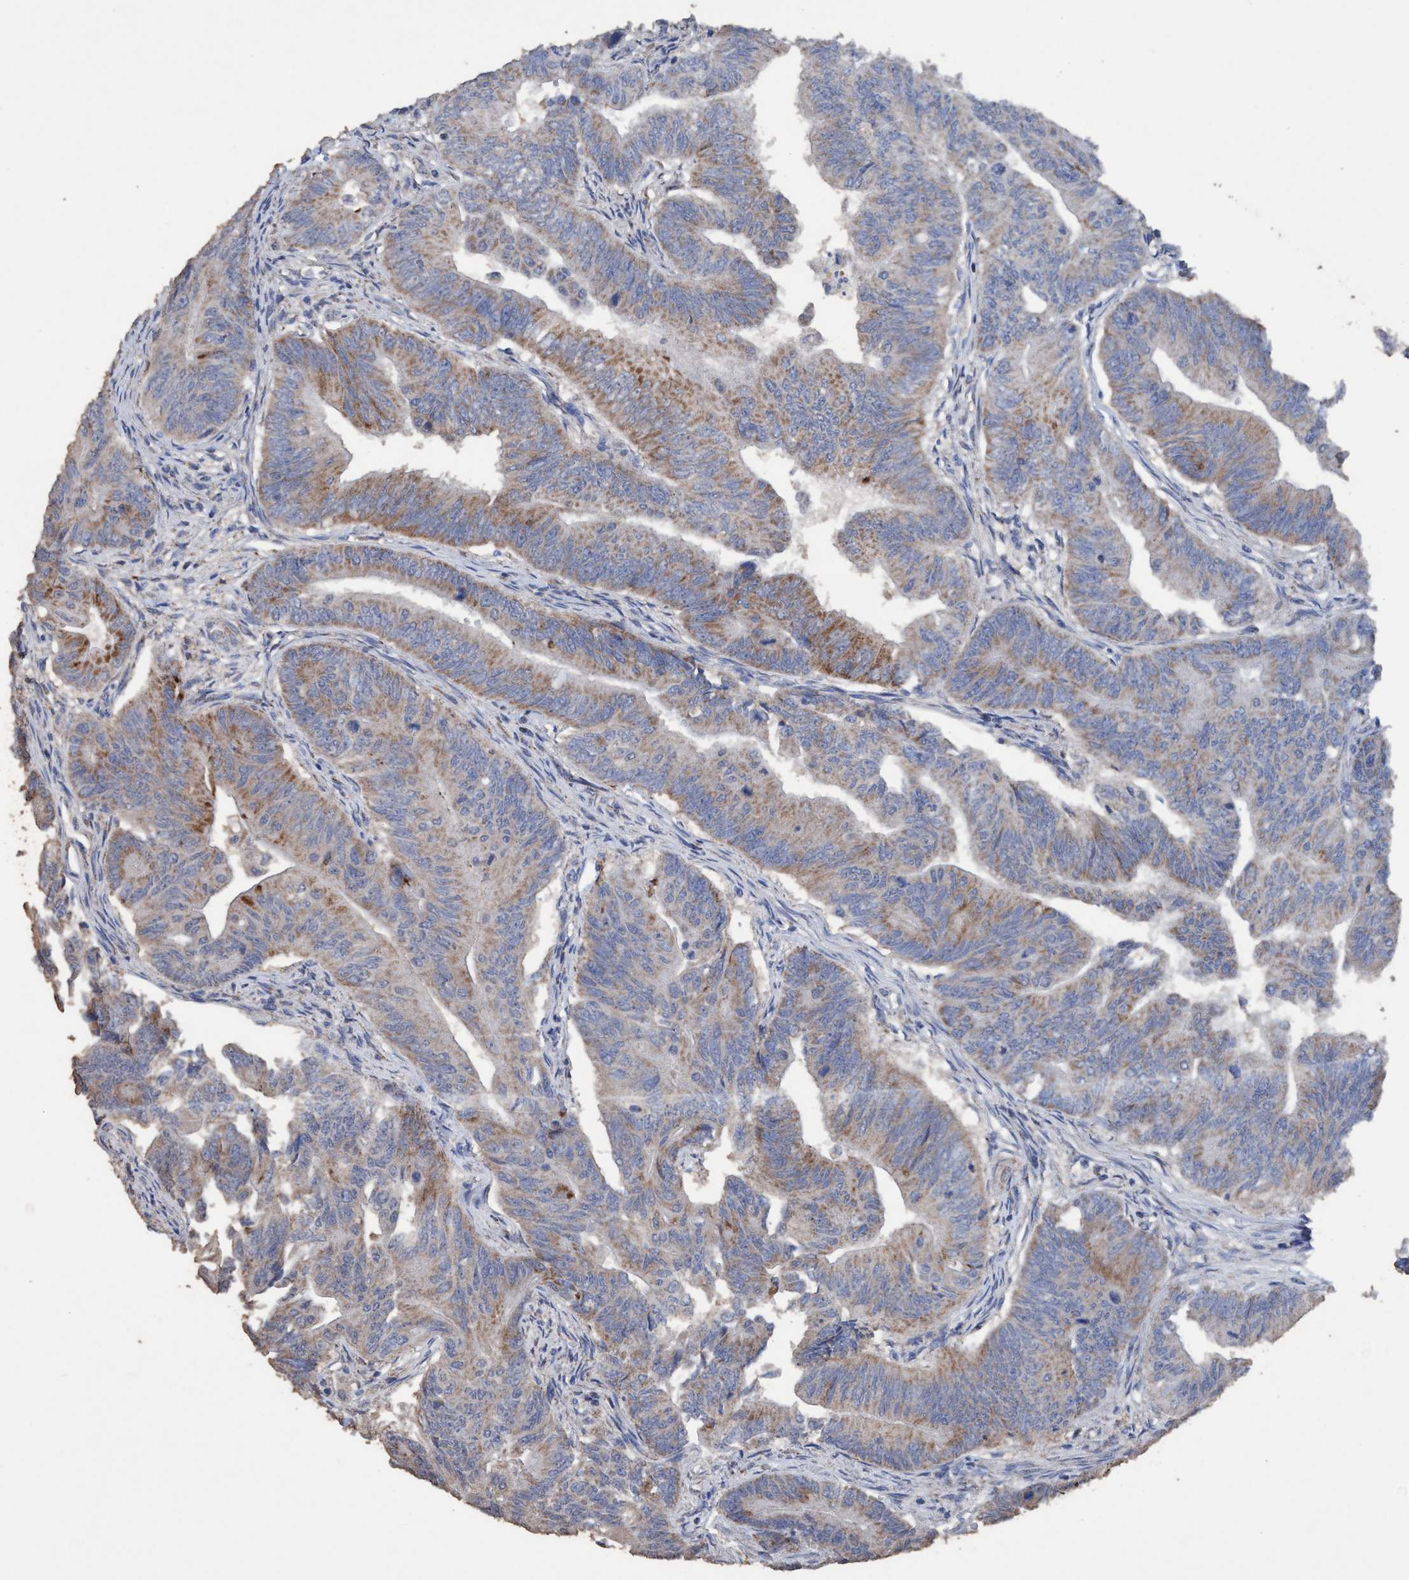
{"staining": {"intensity": "weak", "quantity": "25%-75%", "location": "cytoplasmic/membranous"}, "tissue": "colorectal cancer", "cell_type": "Tumor cells", "image_type": "cancer", "snomed": [{"axis": "morphology", "description": "Adenoma, NOS"}, {"axis": "morphology", "description": "Adenocarcinoma, NOS"}, {"axis": "topography", "description": "Colon"}], "caption": "High-magnification brightfield microscopy of colorectal cancer stained with DAB (3,3'-diaminobenzidine) (brown) and counterstained with hematoxylin (blue). tumor cells exhibit weak cytoplasmic/membranous positivity is present in about25%-75% of cells. (DAB (3,3'-diaminobenzidine) IHC, brown staining for protein, blue staining for nuclei).", "gene": "RSAD1", "patient": {"sex": "male", "age": 79}}